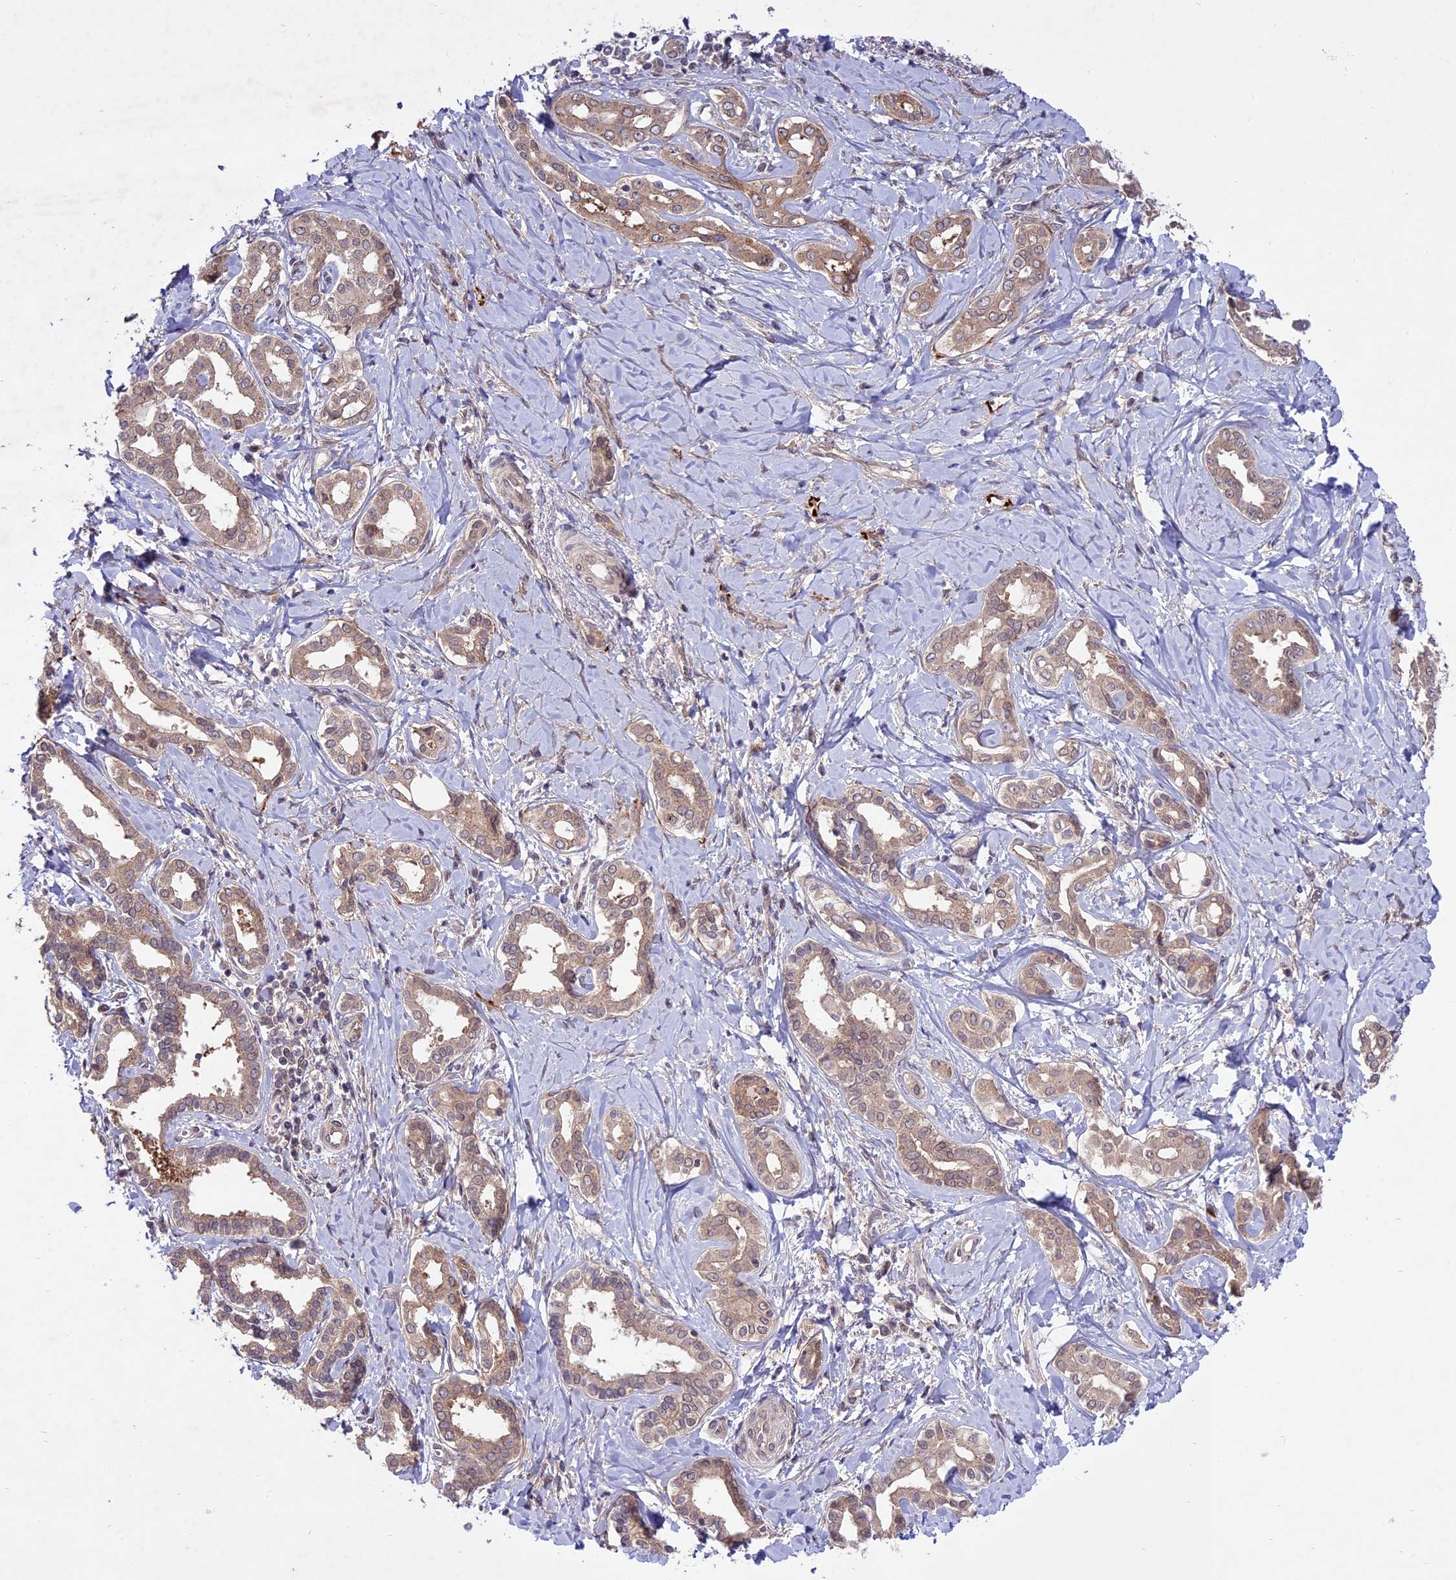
{"staining": {"intensity": "weak", "quantity": "25%-75%", "location": "cytoplasmic/membranous,nuclear"}, "tissue": "liver cancer", "cell_type": "Tumor cells", "image_type": "cancer", "snomed": [{"axis": "morphology", "description": "Cholangiocarcinoma"}, {"axis": "topography", "description": "Liver"}], "caption": "Protein expression analysis of human liver cancer reveals weak cytoplasmic/membranous and nuclear positivity in approximately 25%-75% of tumor cells.", "gene": "SPRED1", "patient": {"sex": "female", "age": 77}}